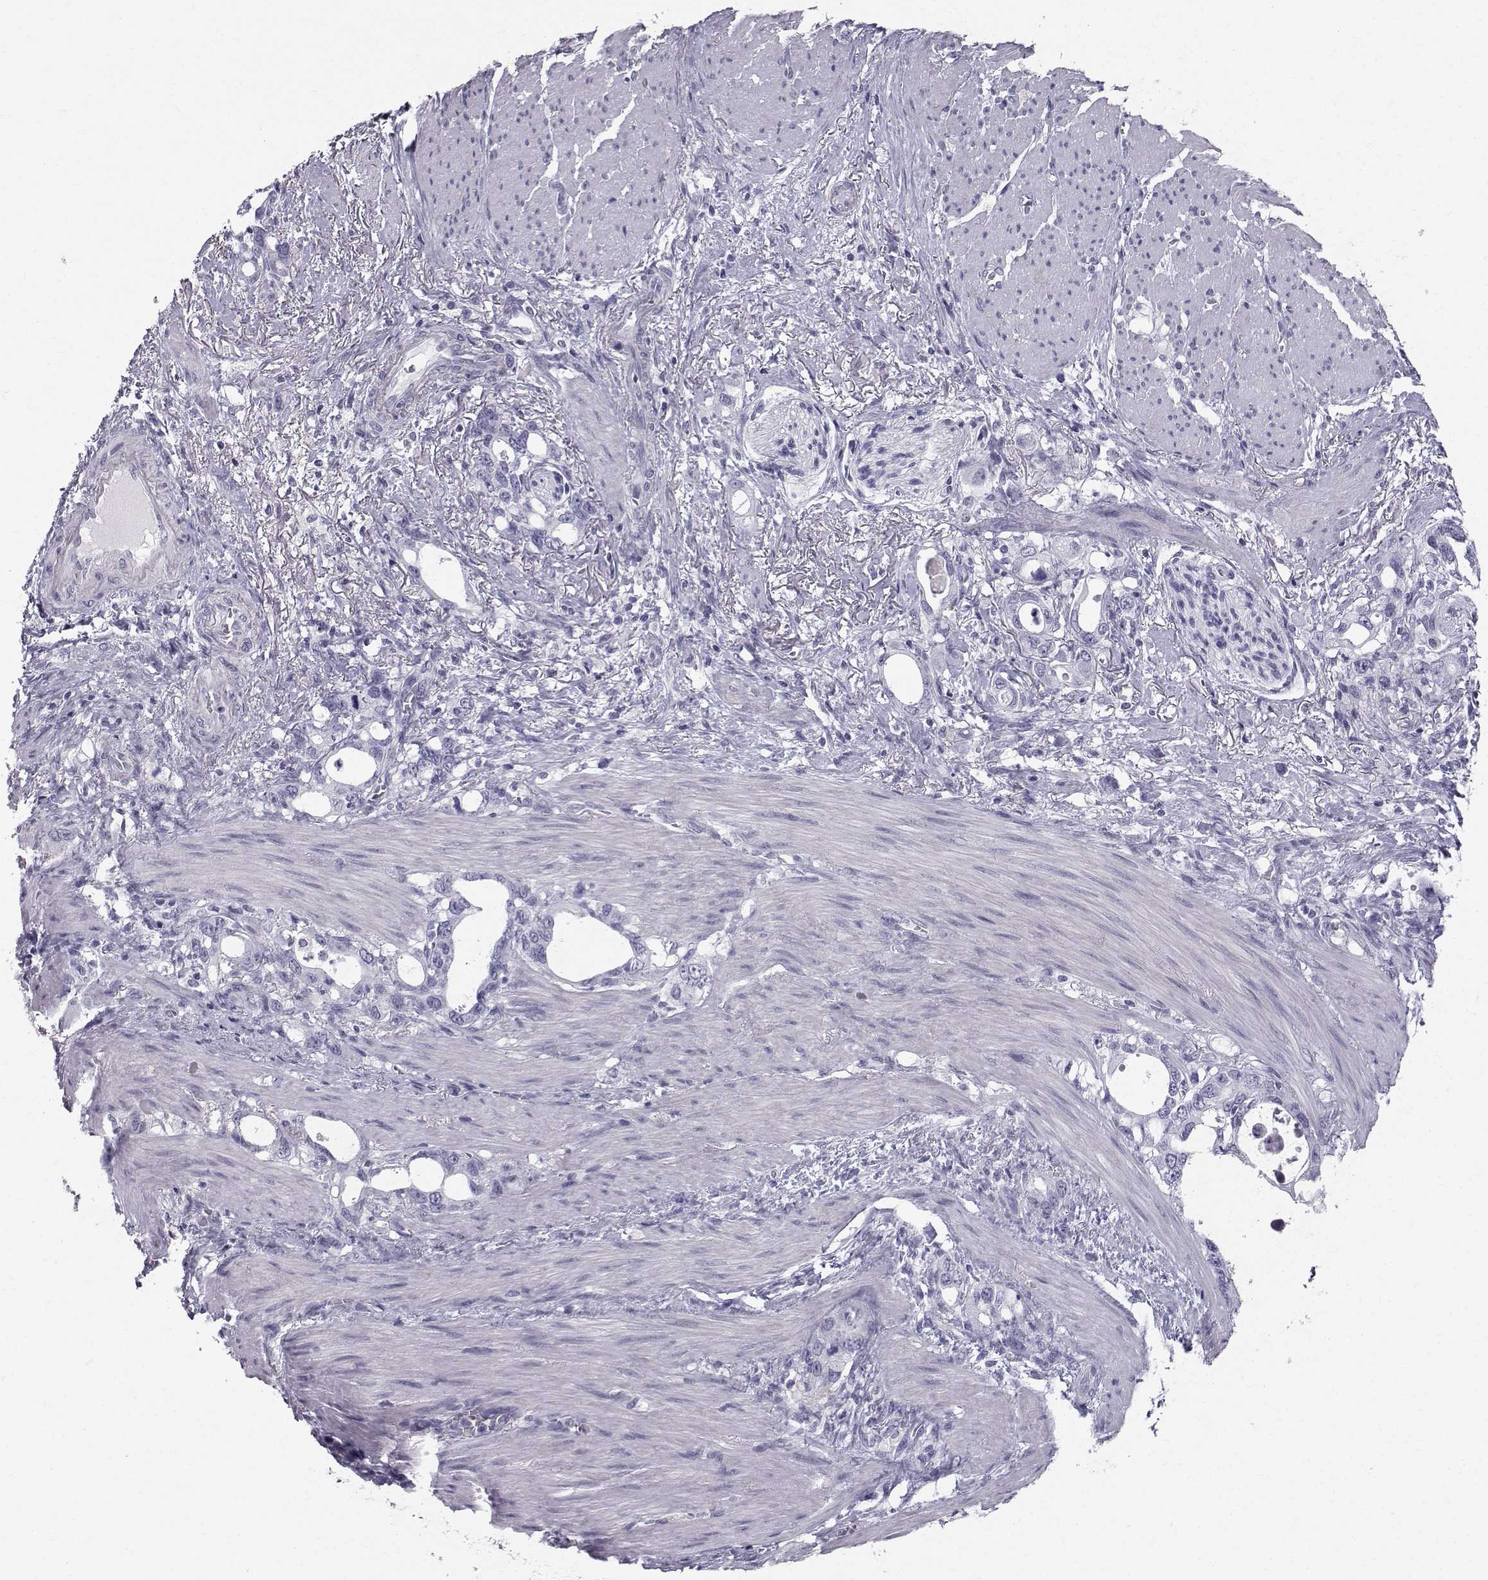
{"staining": {"intensity": "negative", "quantity": "none", "location": "none"}, "tissue": "stomach cancer", "cell_type": "Tumor cells", "image_type": "cancer", "snomed": [{"axis": "morphology", "description": "Adenocarcinoma, NOS"}, {"axis": "topography", "description": "Stomach, upper"}], "caption": "A photomicrograph of stomach cancer stained for a protein displays no brown staining in tumor cells.", "gene": "SPDYE4", "patient": {"sex": "male", "age": 74}}